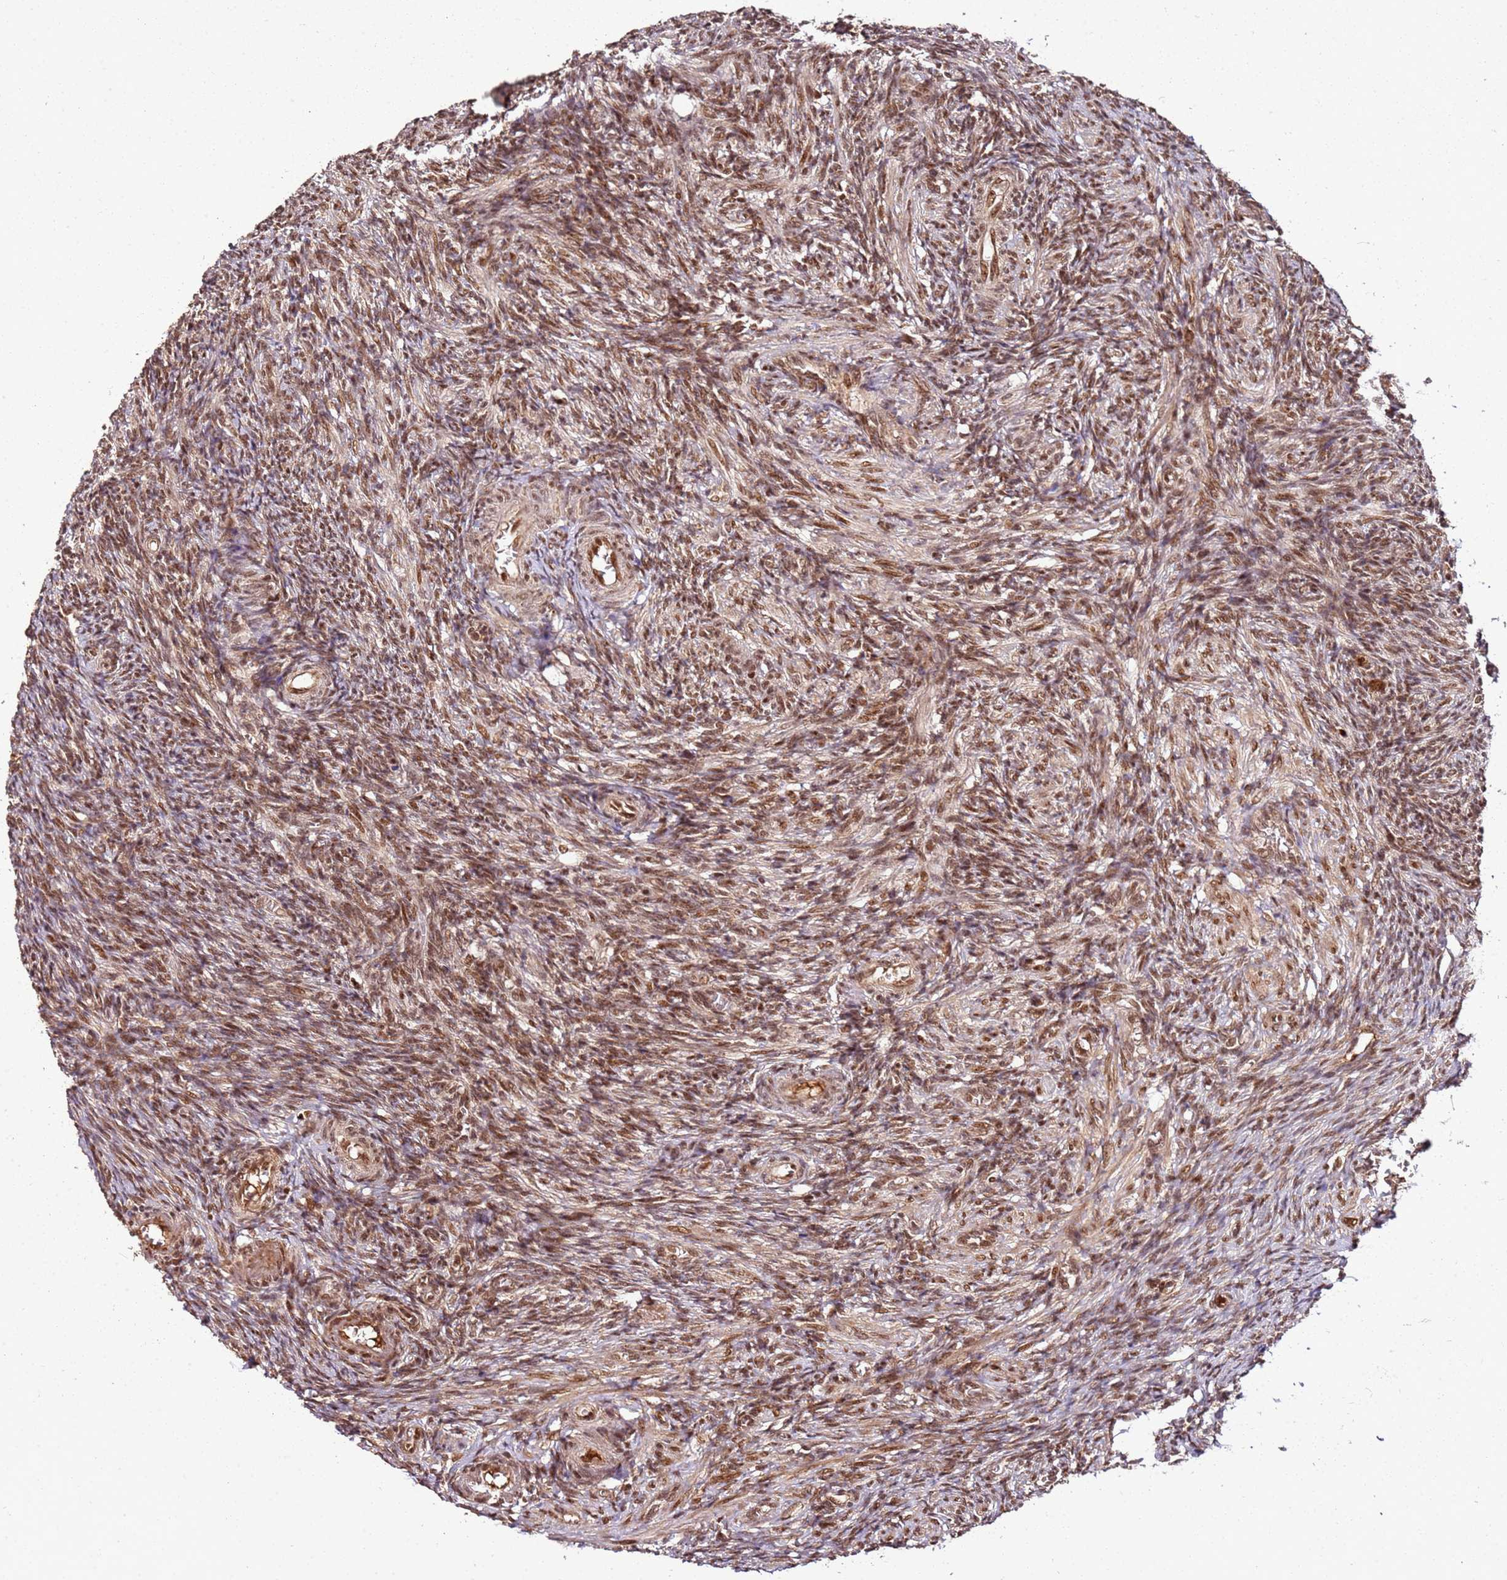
{"staining": {"intensity": "strong", "quantity": ">75%", "location": "nuclear"}, "tissue": "ovary", "cell_type": "Ovarian stroma cells", "image_type": "normal", "snomed": [{"axis": "morphology", "description": "Normal tissue, NOS"}, {"axis": "topography", "description": "Ovary"}], "caption": "Approximately >75% of ovarian stroma cells in normal ovary show strong nuclear protein staining as visualized by brown immunohistochemical staining.", "gene": "XRN2", "patient": {"sex": "female", "age": 27}}